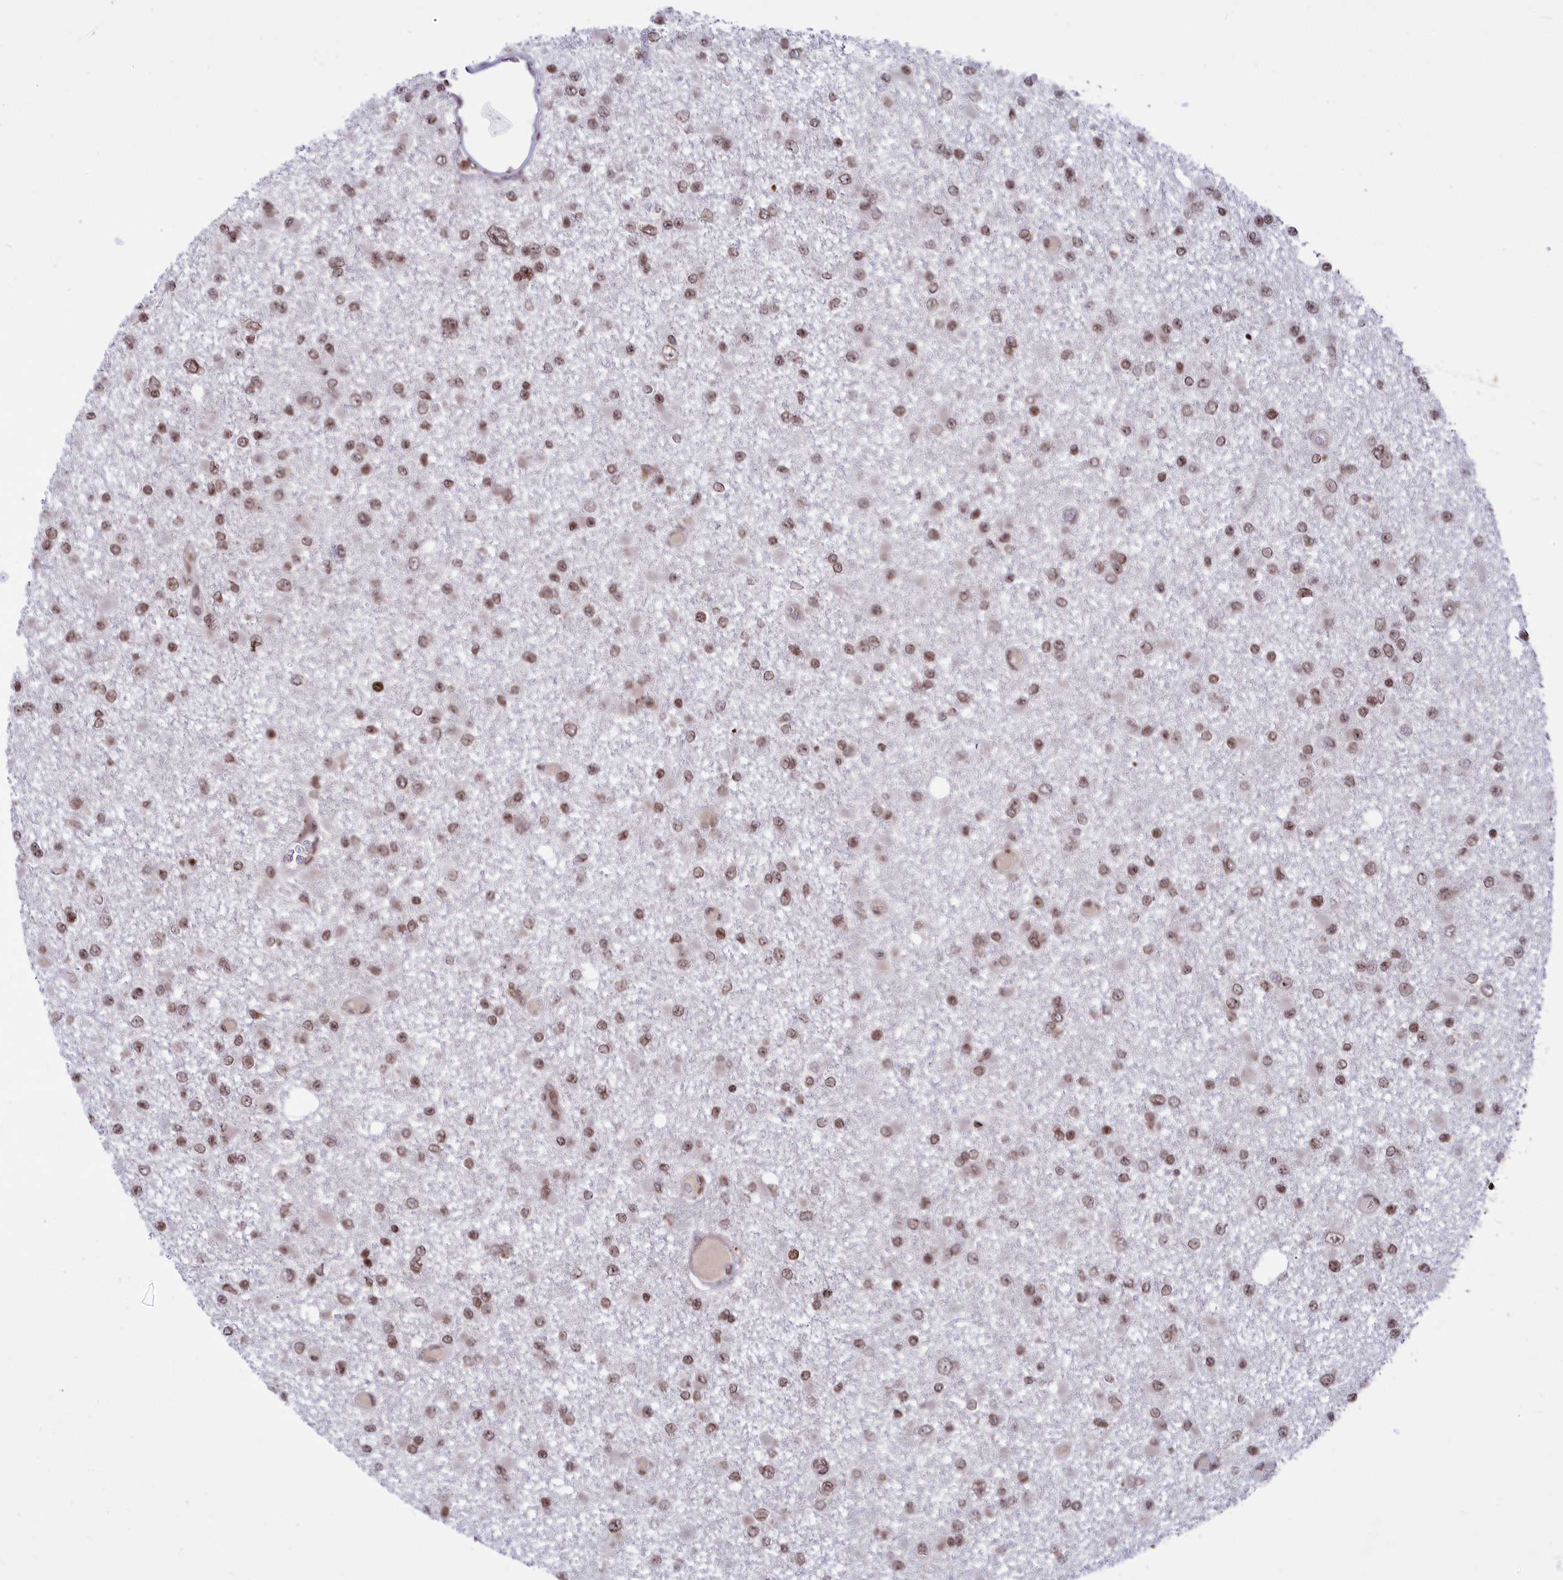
{"staining": {"intensity": "moderate", "quantity": ">75%", "location": "nuclear"}, "tissue": "glioma", "cell_type": "Tumor cells", "image_type": "cancer", "snomed": [{"axis": "morphology", "description": "Glioma, malignant, Low grade"}, {"axis": "topography", "description": "Brain"}], "caption": "About >75% of tumor cells in human glioma reveal moderate nuclear protein expression as visualized by brown immunohistochemical staining.", "gene": "TET2", "patient": {"sex": "female", "age": 22}}